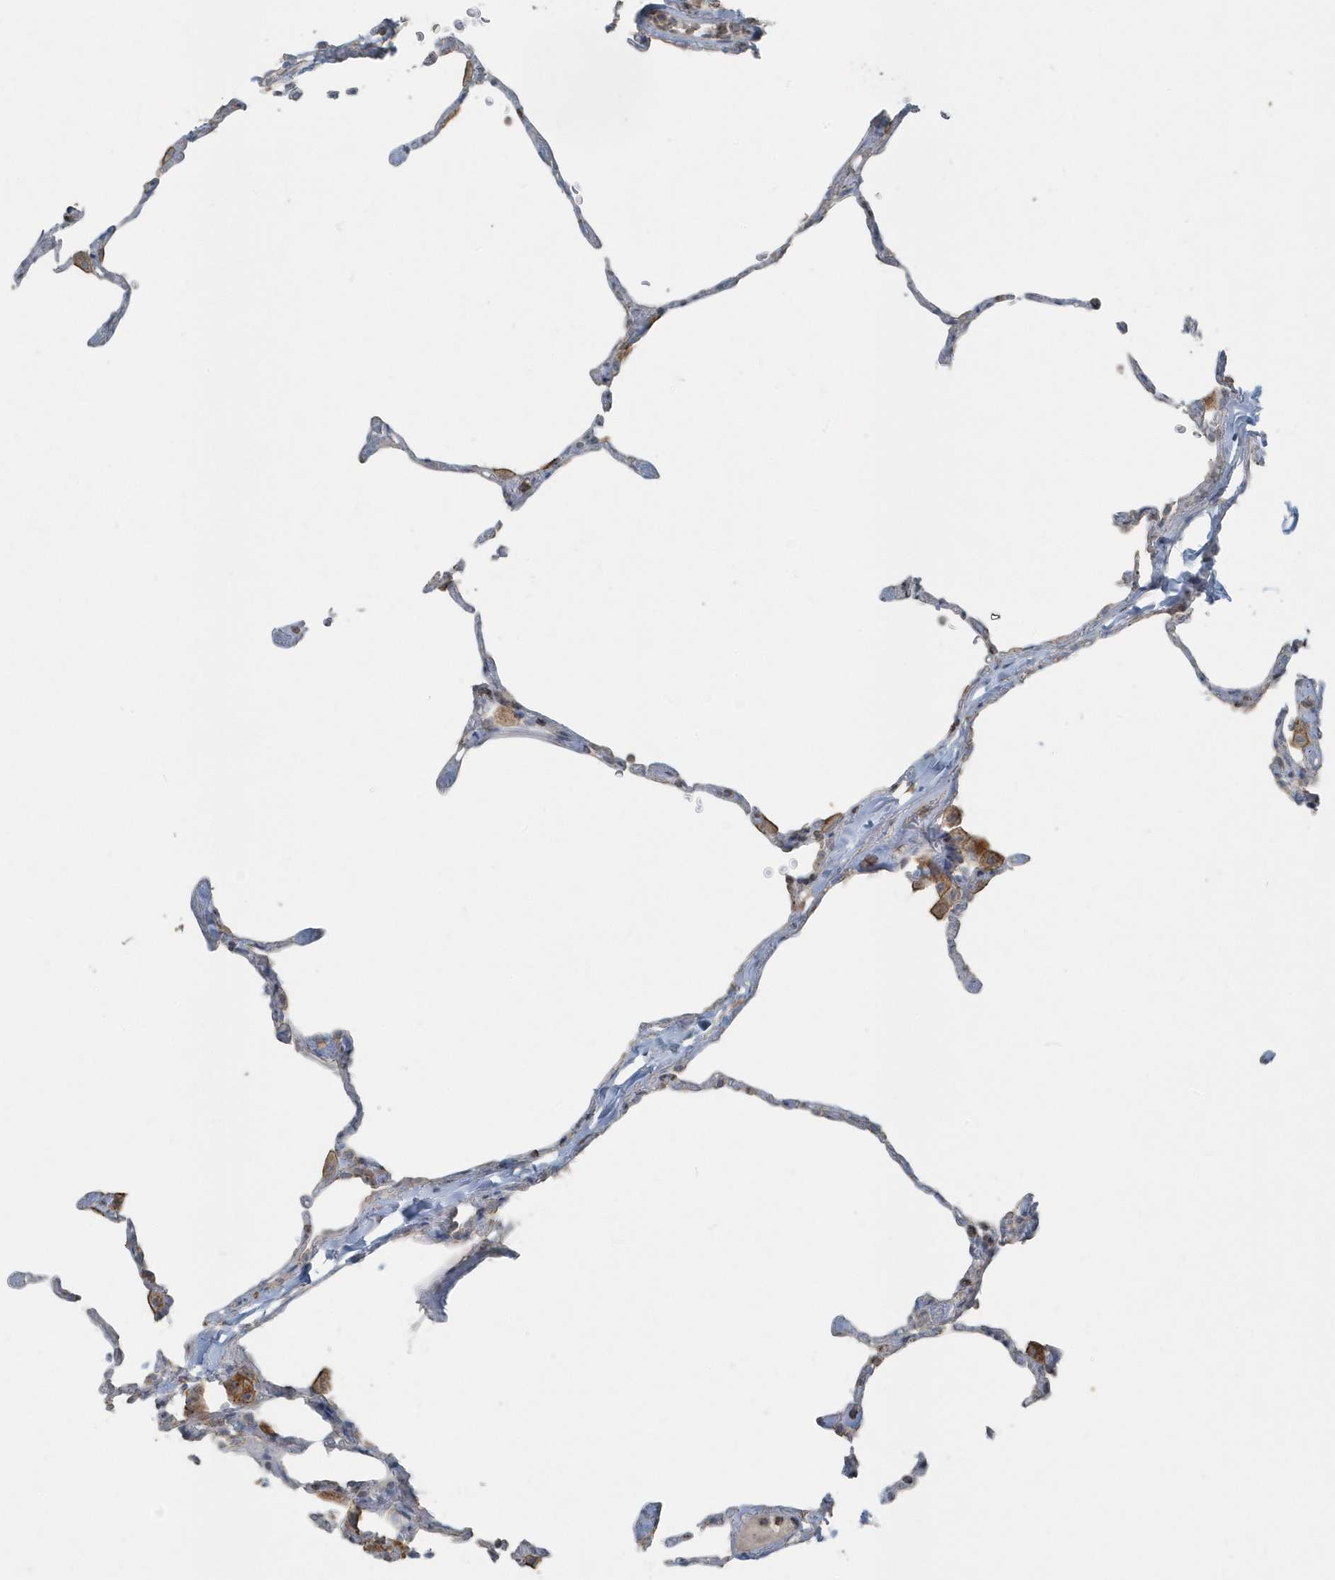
{"staining": {"intensity": "negative", "quantity": "none", "location": "none"}, "tissue": "lung", "cell_type": "Alveolar cells", "image_type": "normal", "snomed": [{"axis": "morphology", "description": "Normal tissue, NOS"}, {"axis": "topography", "description": "Lung"}], "caption": "Human lung stained for a protein using immunohistochemistry (IHC) reveals no expression in alveolar cells.", "gene": "ACTC1", "patient": {"sex": "male", "age": 65}}